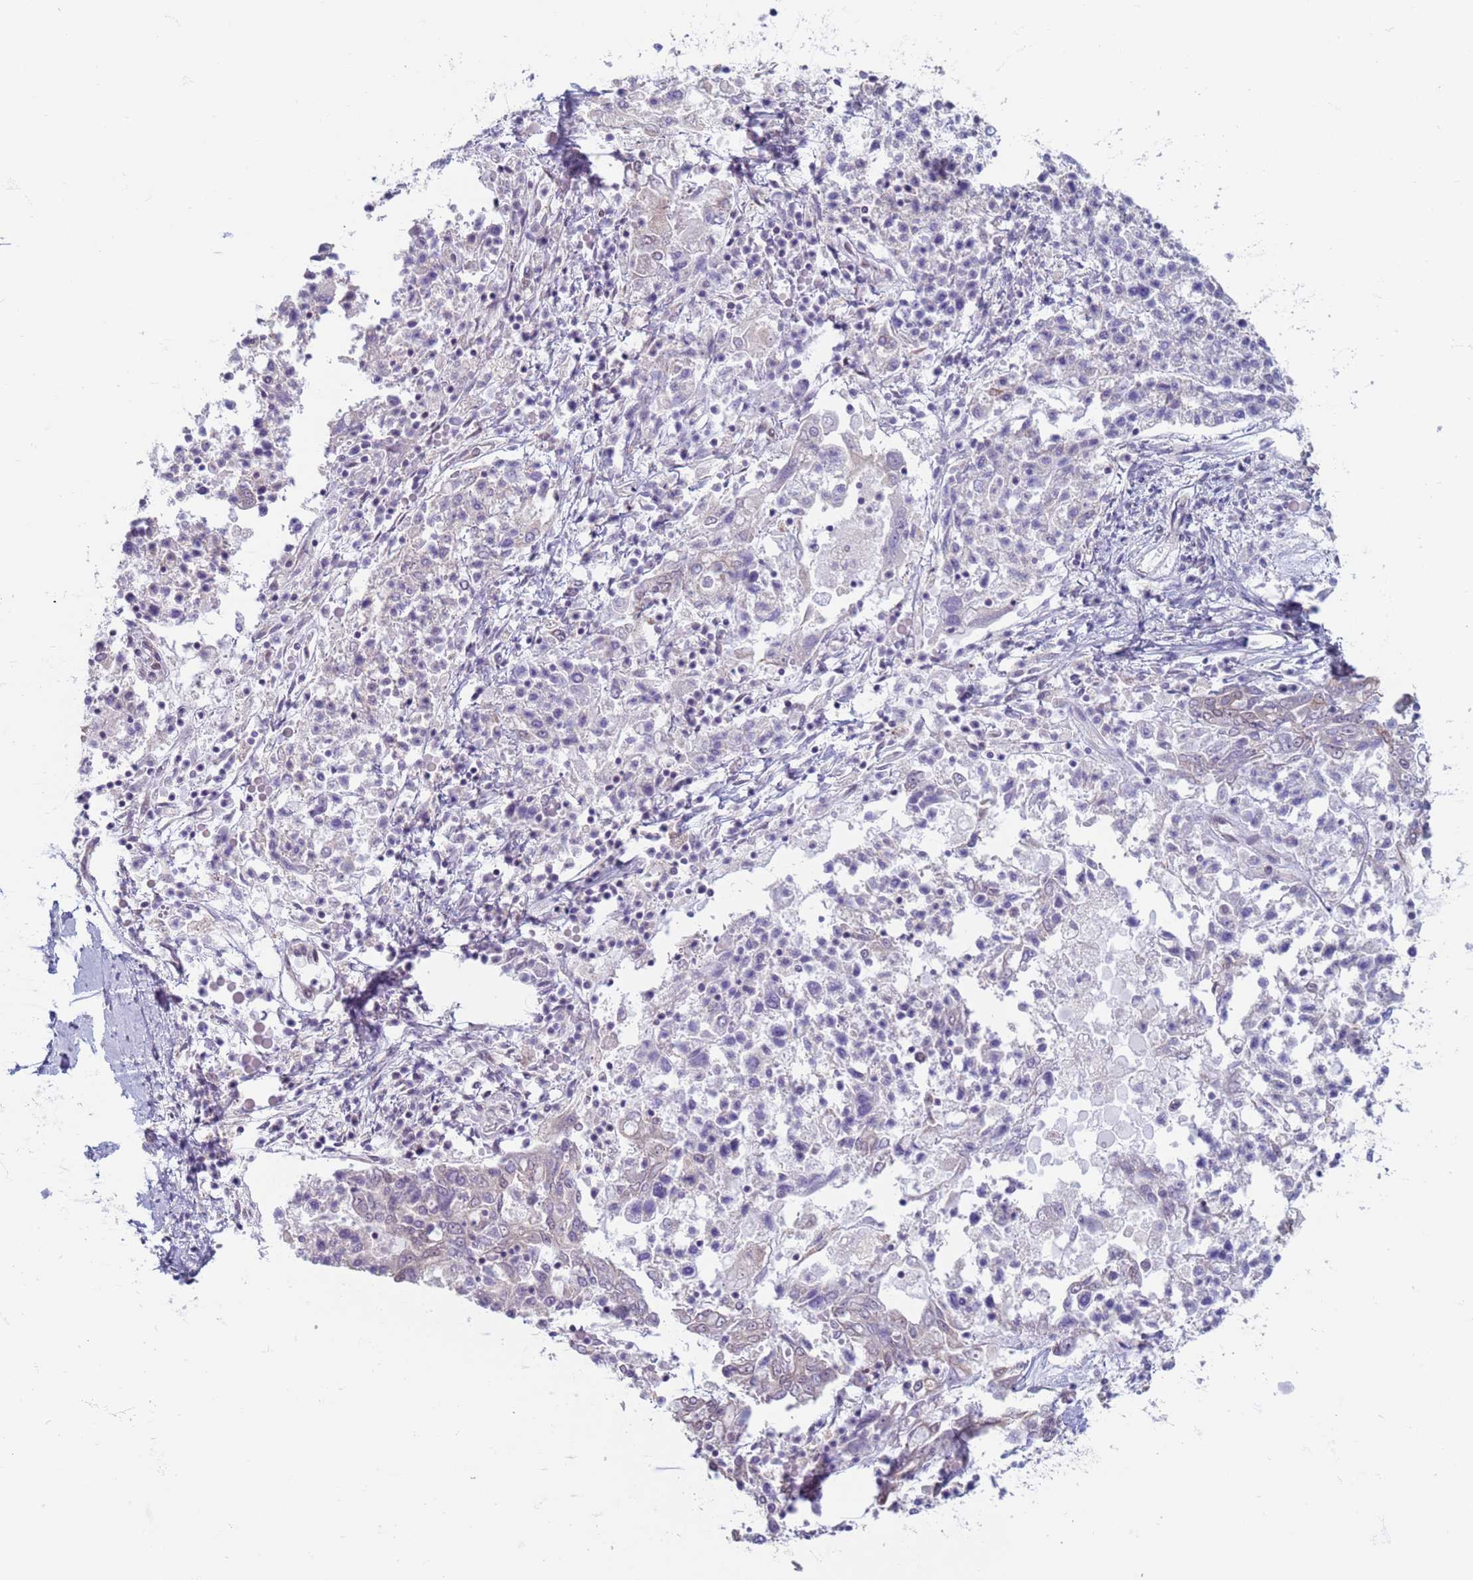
{"staining": {"intensity": "negative", "quantity": "none", "location": "none"}, "tissue": "ovarian cancer", "cell_type": "Tumor cells", "image_type": "cancer", "snomed": [{"axis": "morphology", "description": "Carcinoma, endometroid"}, {"axis": "topography", "description": "Ovary"}], "caption": "Tumor cells show no significant staining in ovarian cancer (endometroid carcinoma). Brightfield microscopy of IHC stained with DAB (brown) and hematoxylin (blue), captured at high magnification.", "gene": "SAE1", "patient": {"sex": "female", "age": 62}}